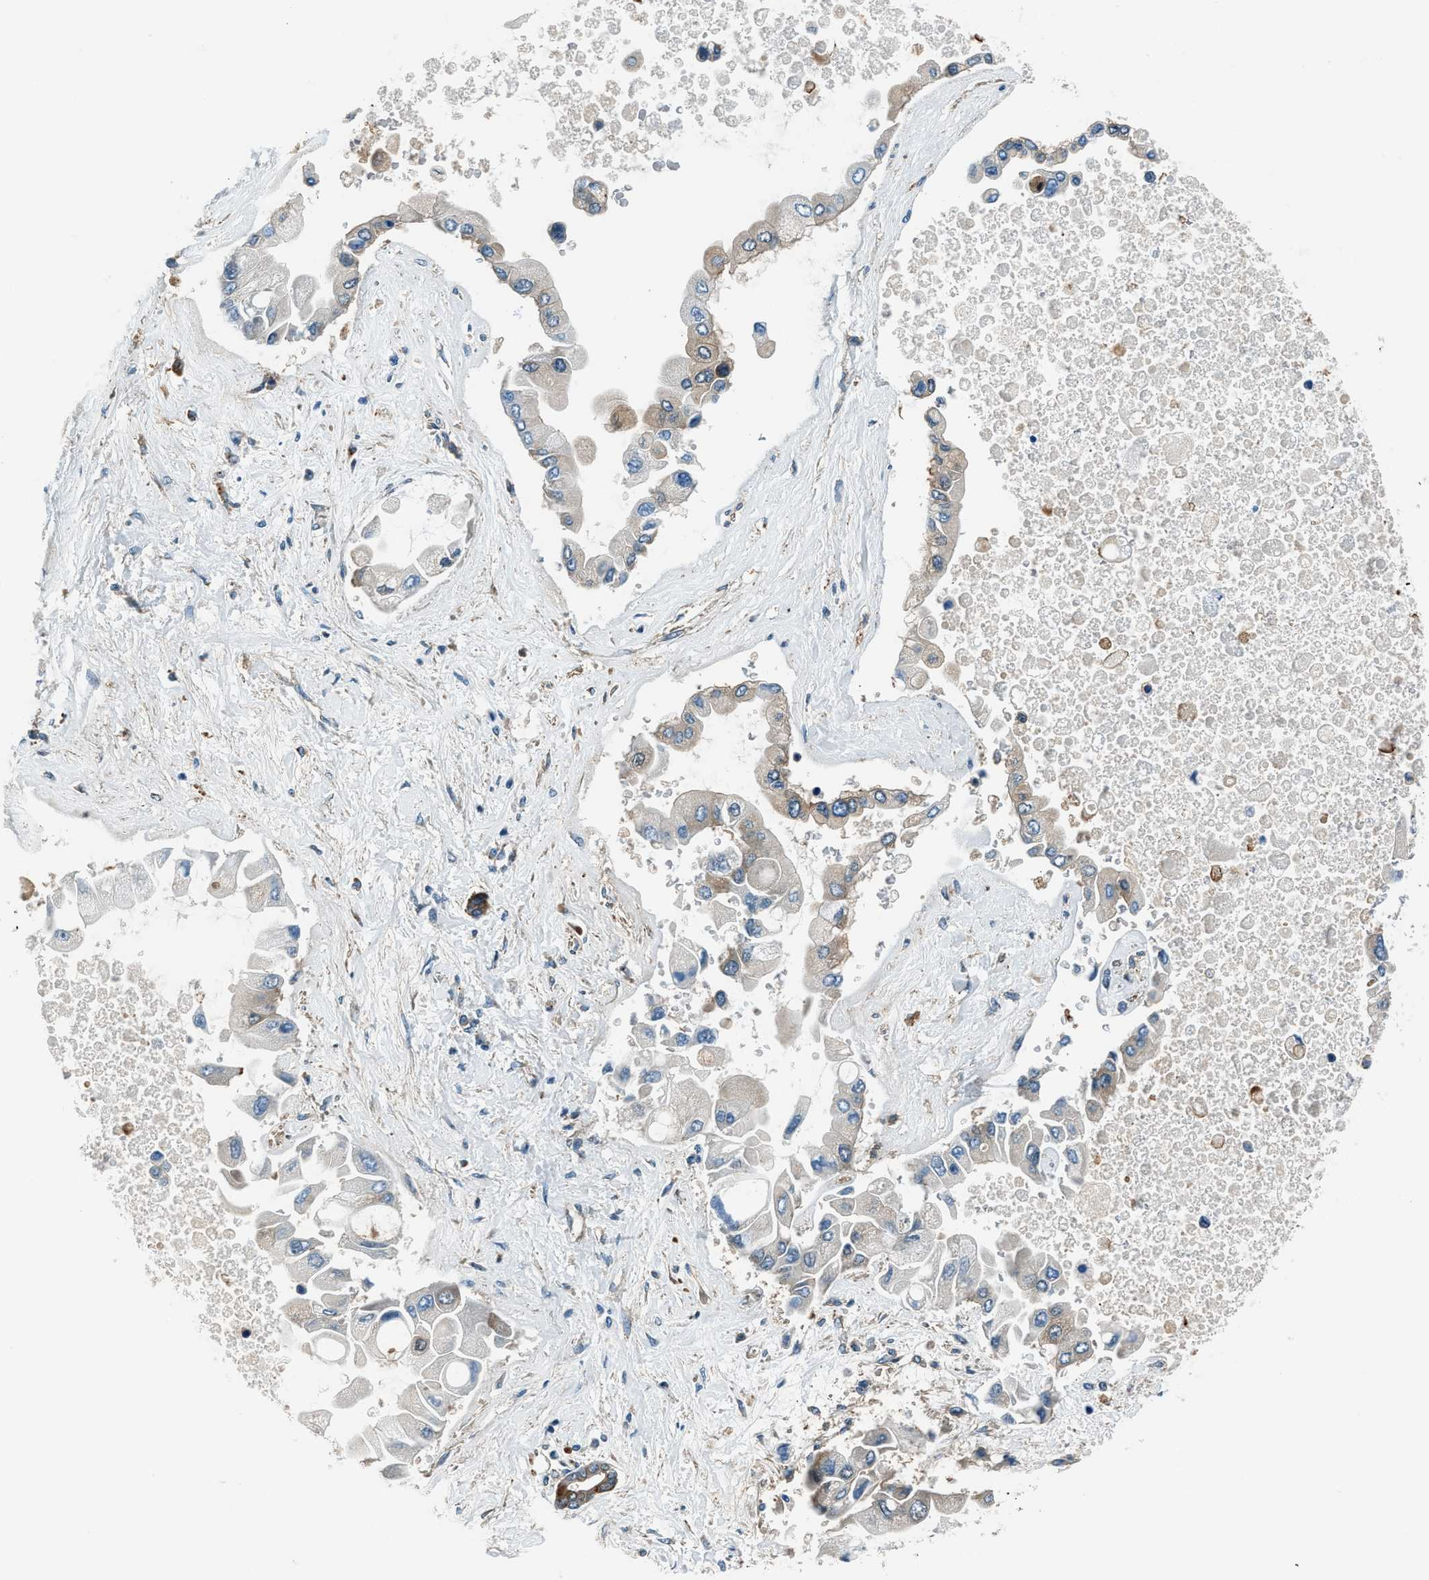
{"staining": {"intensity": "weak", "quantity": "<25%", "location": "cytoplasmic/membranous"}, "tissue": "liver cancer", "cell_type": "Tumor cells", "image_type": "cancer", "snomed": [{"axis": "morphology", "description": "Cholangiocarcinoma"}, {"axis": "topography", "description": "Liver"}], "caption": "There is no significant staining in tumor cells of liver cholangiocarcinoma.", "gene": "SLC19A2", "patient": {"sex": "male", "age": 50}}